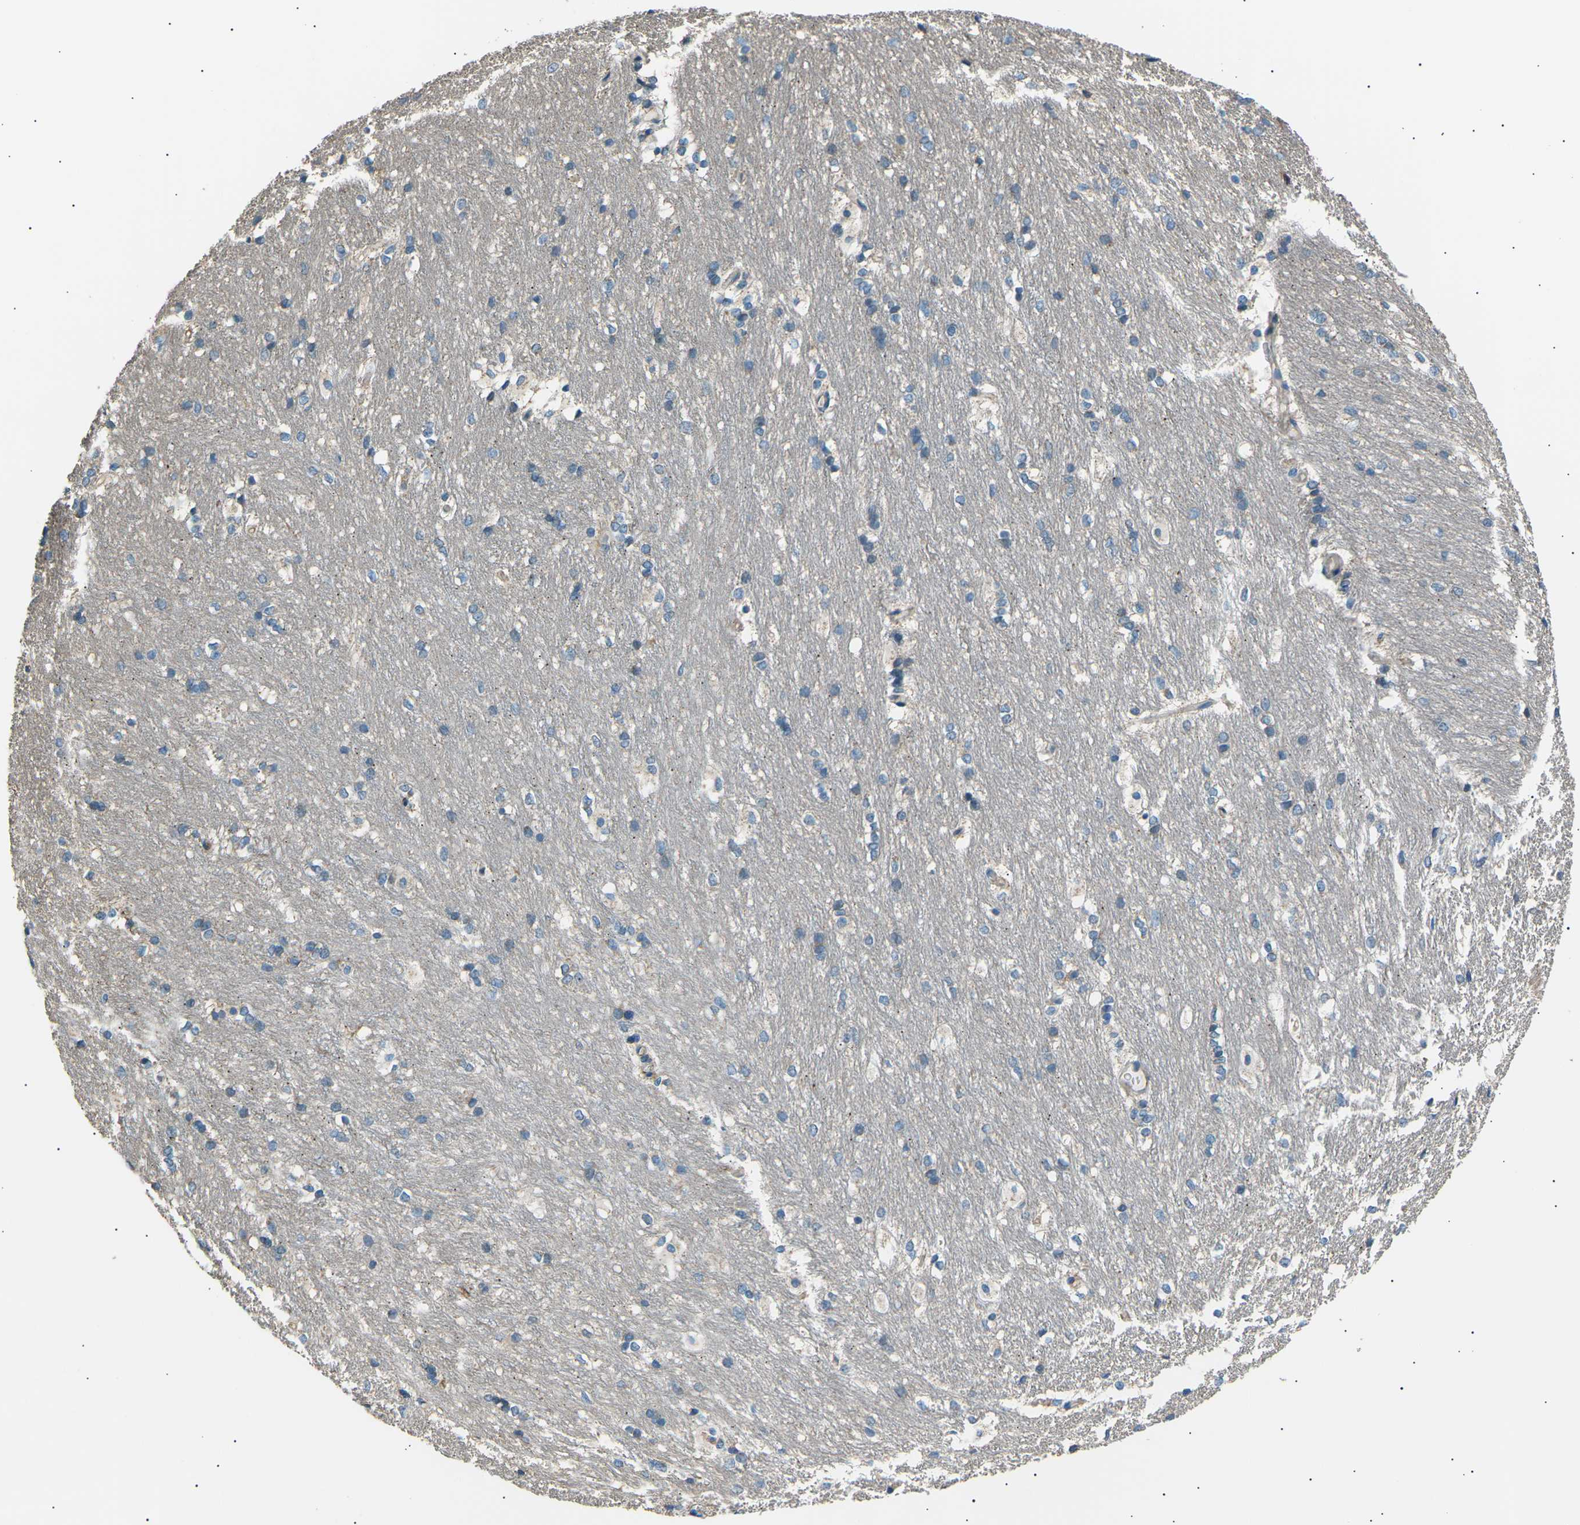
{"staining": {"intensity": "weak", "quantity": "<25%", "location": "cytoplasmic/membranous"}, "tissue": "caudate", "cell_type": "Glial cells", "image_type": "normal", "snomed": [{"axis": "morphology", "description": "Normal tissue, NOS"}, {"axis": "topography", "description": "Lateral ventricle wall"}], "caption": "Immunohistochemistry (IHC) histopathology image of benign human caudate stained for a protein (brown), which shows no staining in glial cells. (DAB immunohistochemistry (IHC), high magnification).", "gene": "SLK", "patient": {"sex": "female", "age": 19}}